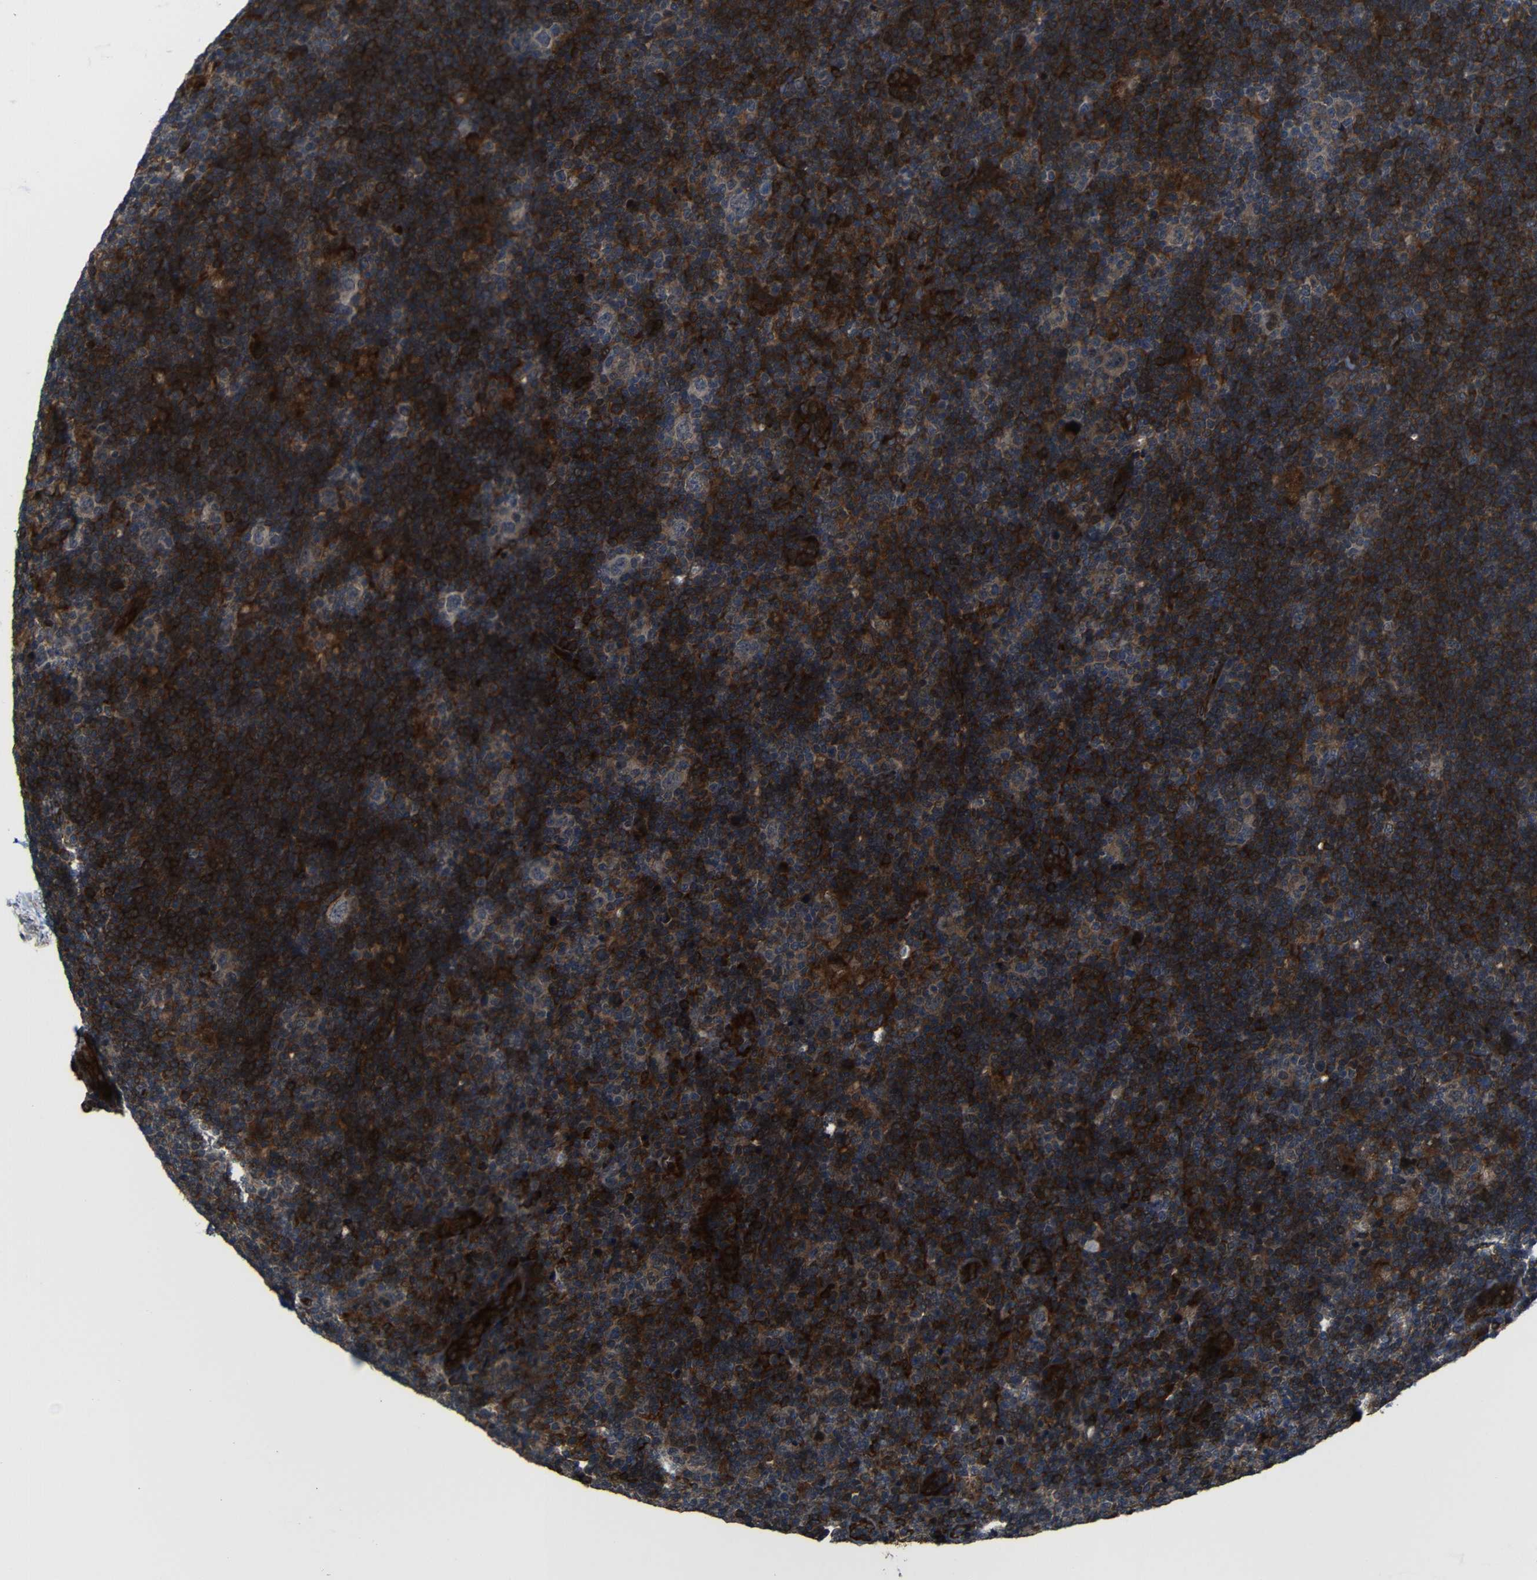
{"staining": {"intensity": "weak", "quantity": ">75%", "location": "cytoplasmic/membranous"}, "tissue": "lymphoma", "cell_type": "Tumor cells", "image_type": "cancer", "snomed": [{"axis": "morphology", "description": "Hodgkin's disease, NOS"}, {"axis": "topography", "description": "Lymph node"}], "caption": "This photomicrograph exhibits IHC staining of Hodgkin's disease, with low weak cytoplasmic/membranous staining in approximately >75% of tumor cells.", "gene": "KIAA0513", "patient": {"sex": "female", "age": 57}}